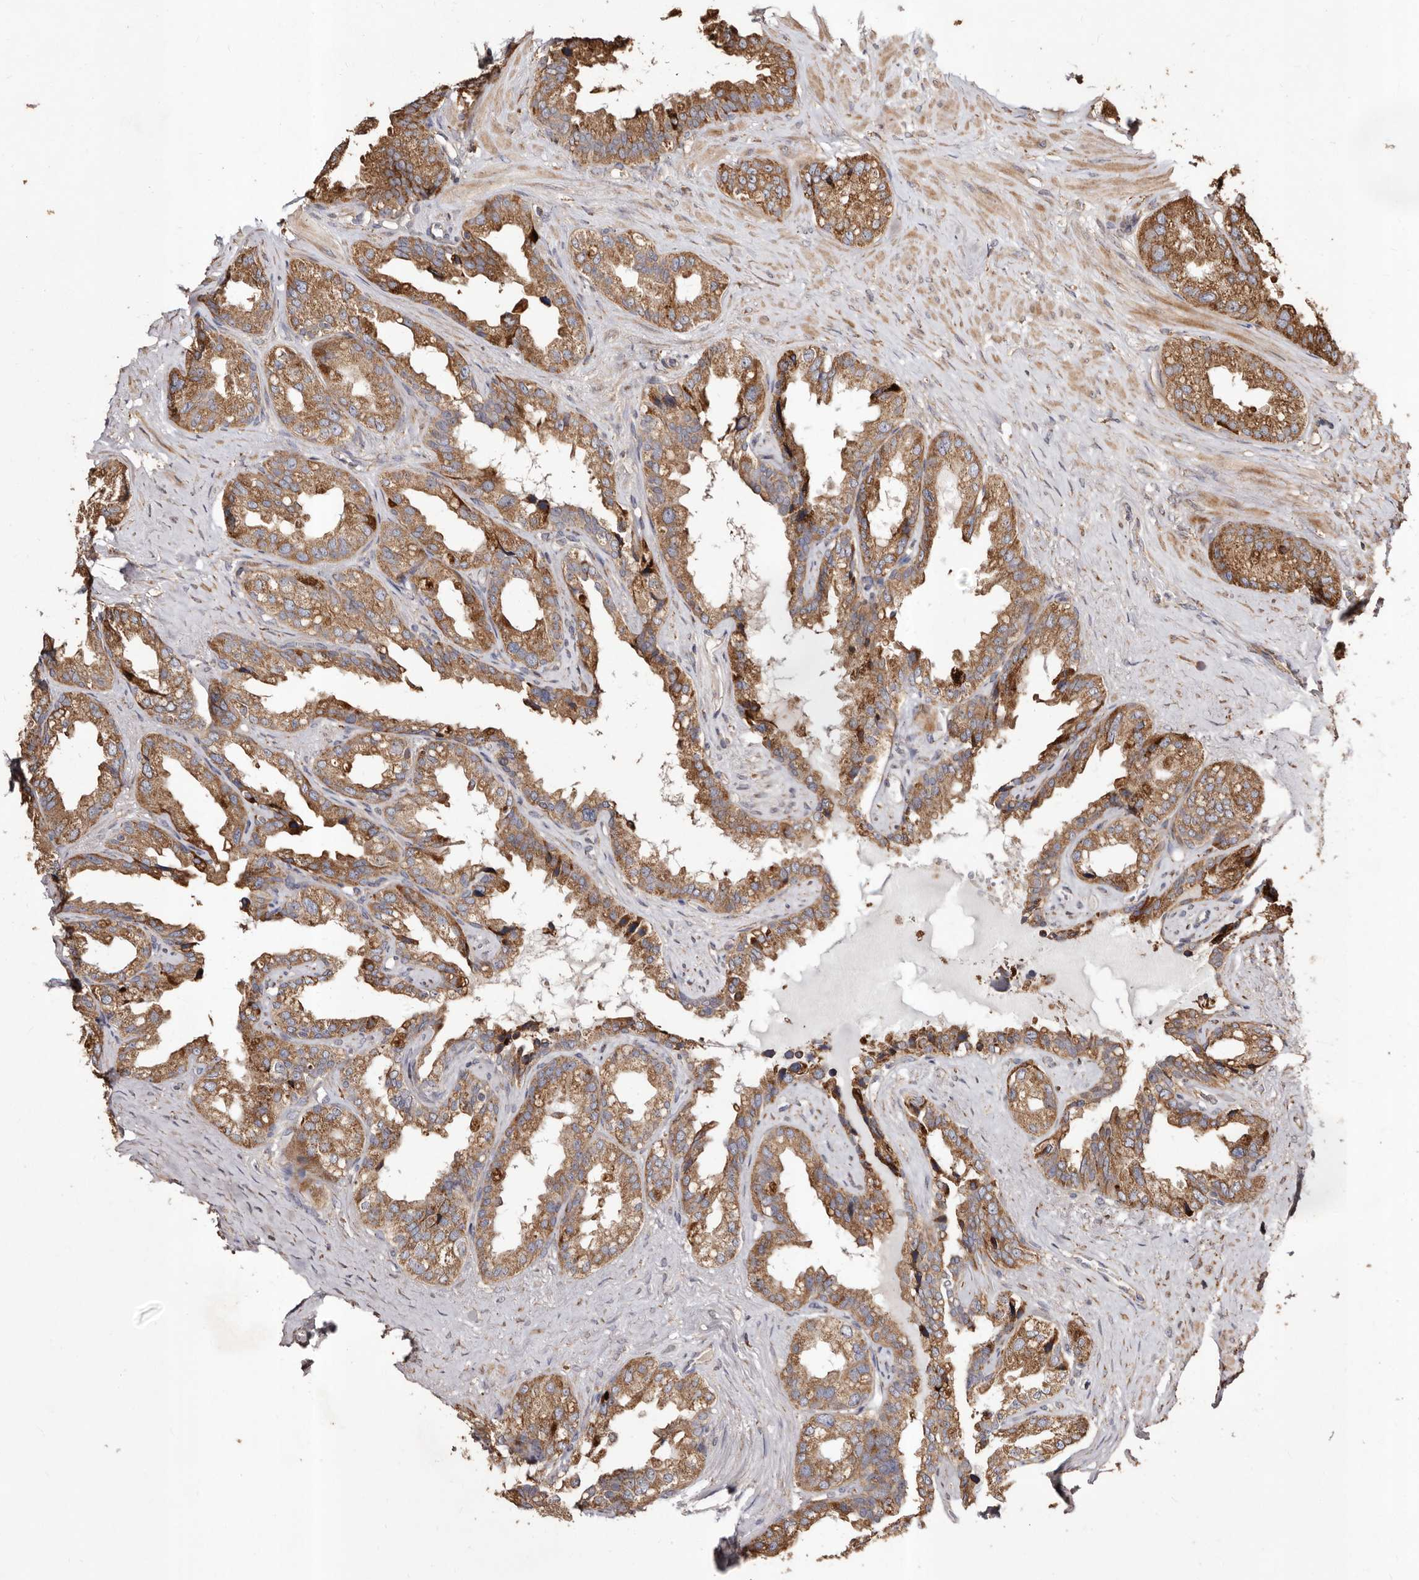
{"staining": {"intensity": "moderate", "quantity": ">75%", "location": "cytoplasmic/membranous"}, "tissue": "seminal vesicle", "cell_type": "Glandular cells", "image_type": "normal", "snomed": [{"axis": "morphology", "description": "Normal tissue, NOS"}, {"axis": "topography", "description": "Seminal veicle"}], "caption": "The photomicrograph reveals staining of normal seminal vesicle, revealing moderate cytoplasmic/membranous protein staining (brown color) within glandular cells. (DAB (3,3'-diaminobenzidine) IHC with brightfield microscopy, high magnification).", "gene": "STEAP2", "patient": {"sex": "male", "age": 80}}